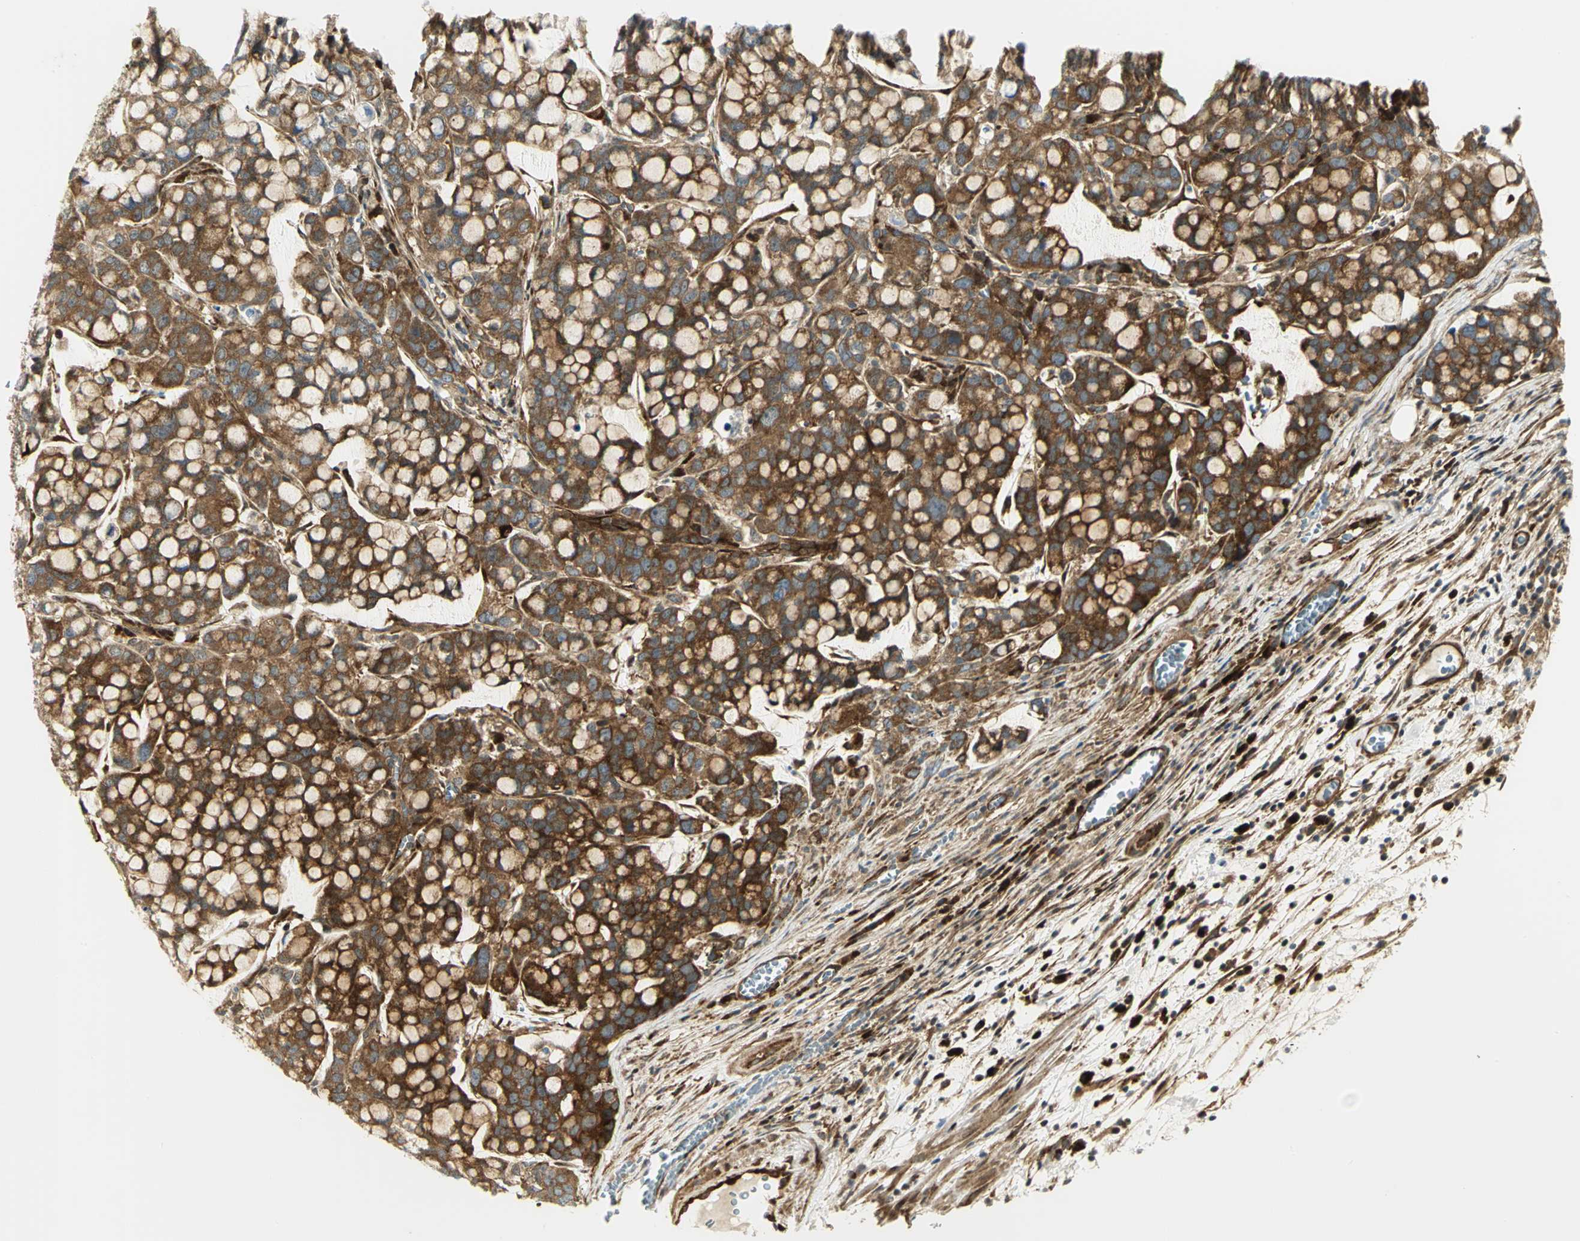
{"staining": {"intensity": "strong", "quantity": ">75%", "location": "cytoplasmic/membranous"}, "tissue": "stomach cancer", "cell_type": "Tumor cells", "image_type": "cancer", "snomed": [{"axis": "morphology", "description": "Adenocarcinoma, NOS"}, {"axis": "topography", "description": "Stomach, lower"}], "caption": "Stomach cancer tissue demonstrates strong cytoplasmic/membranous expression in approximately >75% of tumor cells", "gene": "EEA1", "patient": {"sex": "male", "age": 84}}